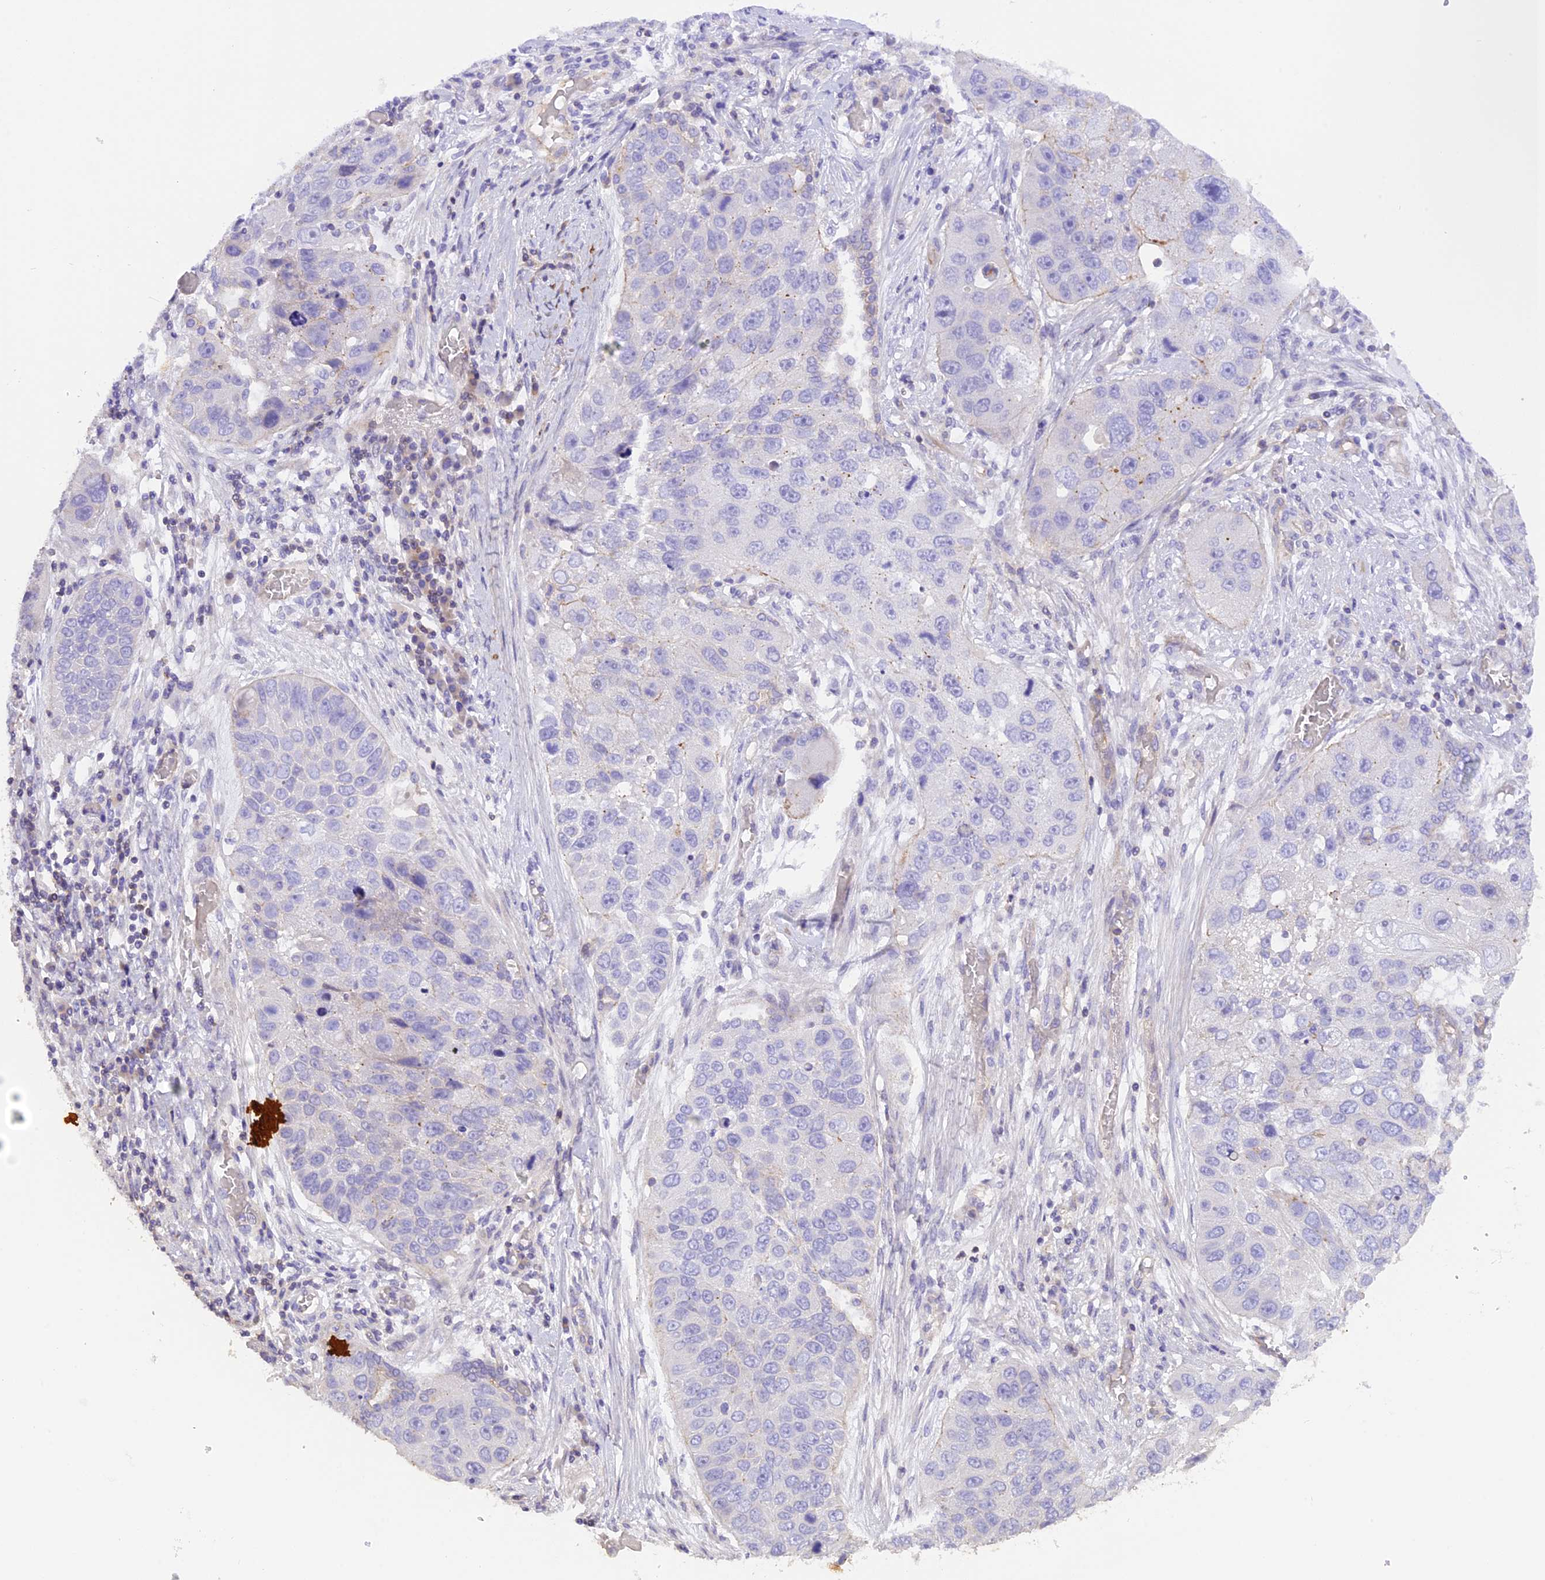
{"staining": {"intensity": "negative", "quantity": "none", "location": "none"}, "tissue": "lung cancer", "cell_type": "Tumor cells", "image_type": "cancer", "snomed": [{"axis": "morphology", "description": "Adenocarcinoma, NOS"}, {"axis": "topography", "description": "Lung"}], "caption": "Protein analysis of lung cancer (adenocarcinoma) shows no significant positivity in tumor cells. (Brightfield microscopy of DAB immunohistochemistry (IHC) at high magnification).", "gene": "FAM193A", "patient": {"sex": "male", "age": 64}}